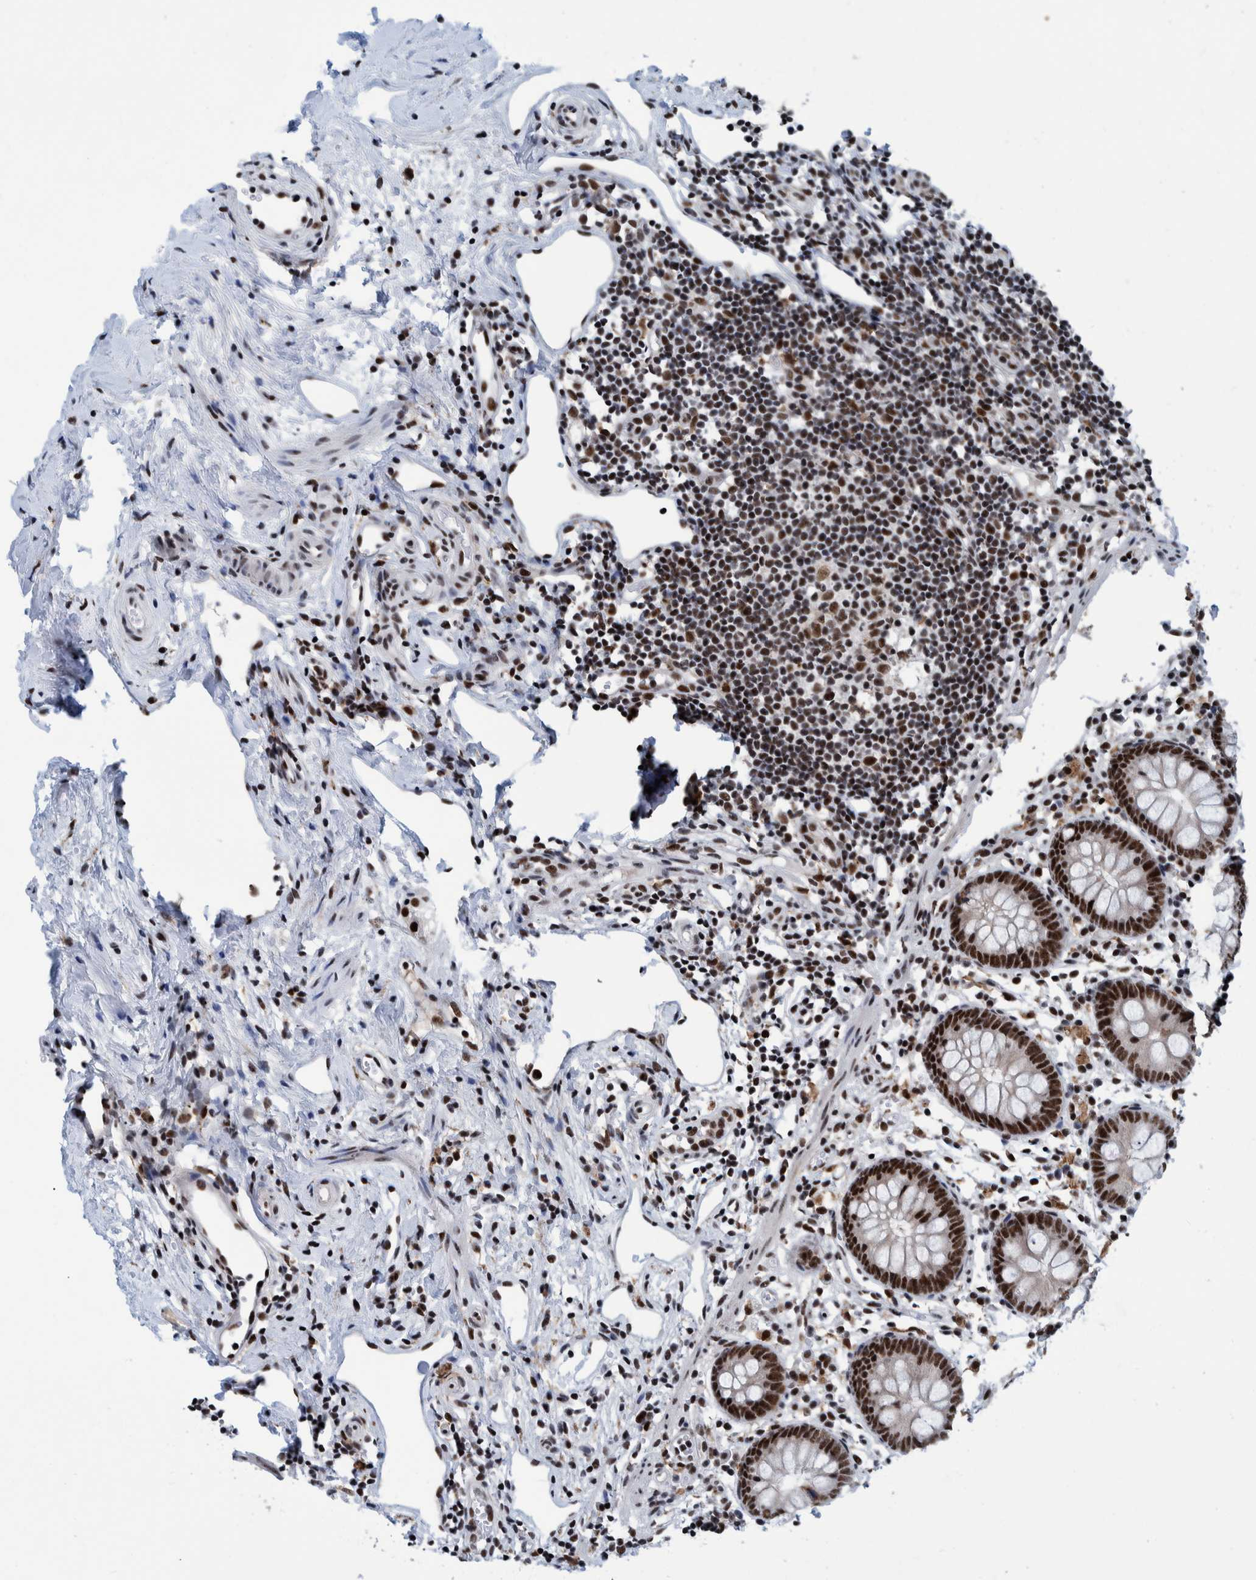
{"staining": {"intensity": "strong", "quantity": ">75%", "location": "nuclear"}, "tissue": "appendix", "cell_type": "Glandular cells", "image_type": "normal", "snomed": [{"axis": "morphology", "description": "Normal tissue, NOS"}, {"axis": "topography", "description": "Appendix"}], "caption": "Brown immunohistochemical staining in unremarkable appendix reveals strong nuclear staining in approximately >75% of glandular cells. Immunohistochemistry stains the protein in brown and the nuclei are stained blue.", "gene": "EFTUD2", "patient": {"sex": "female", "age": 20}}